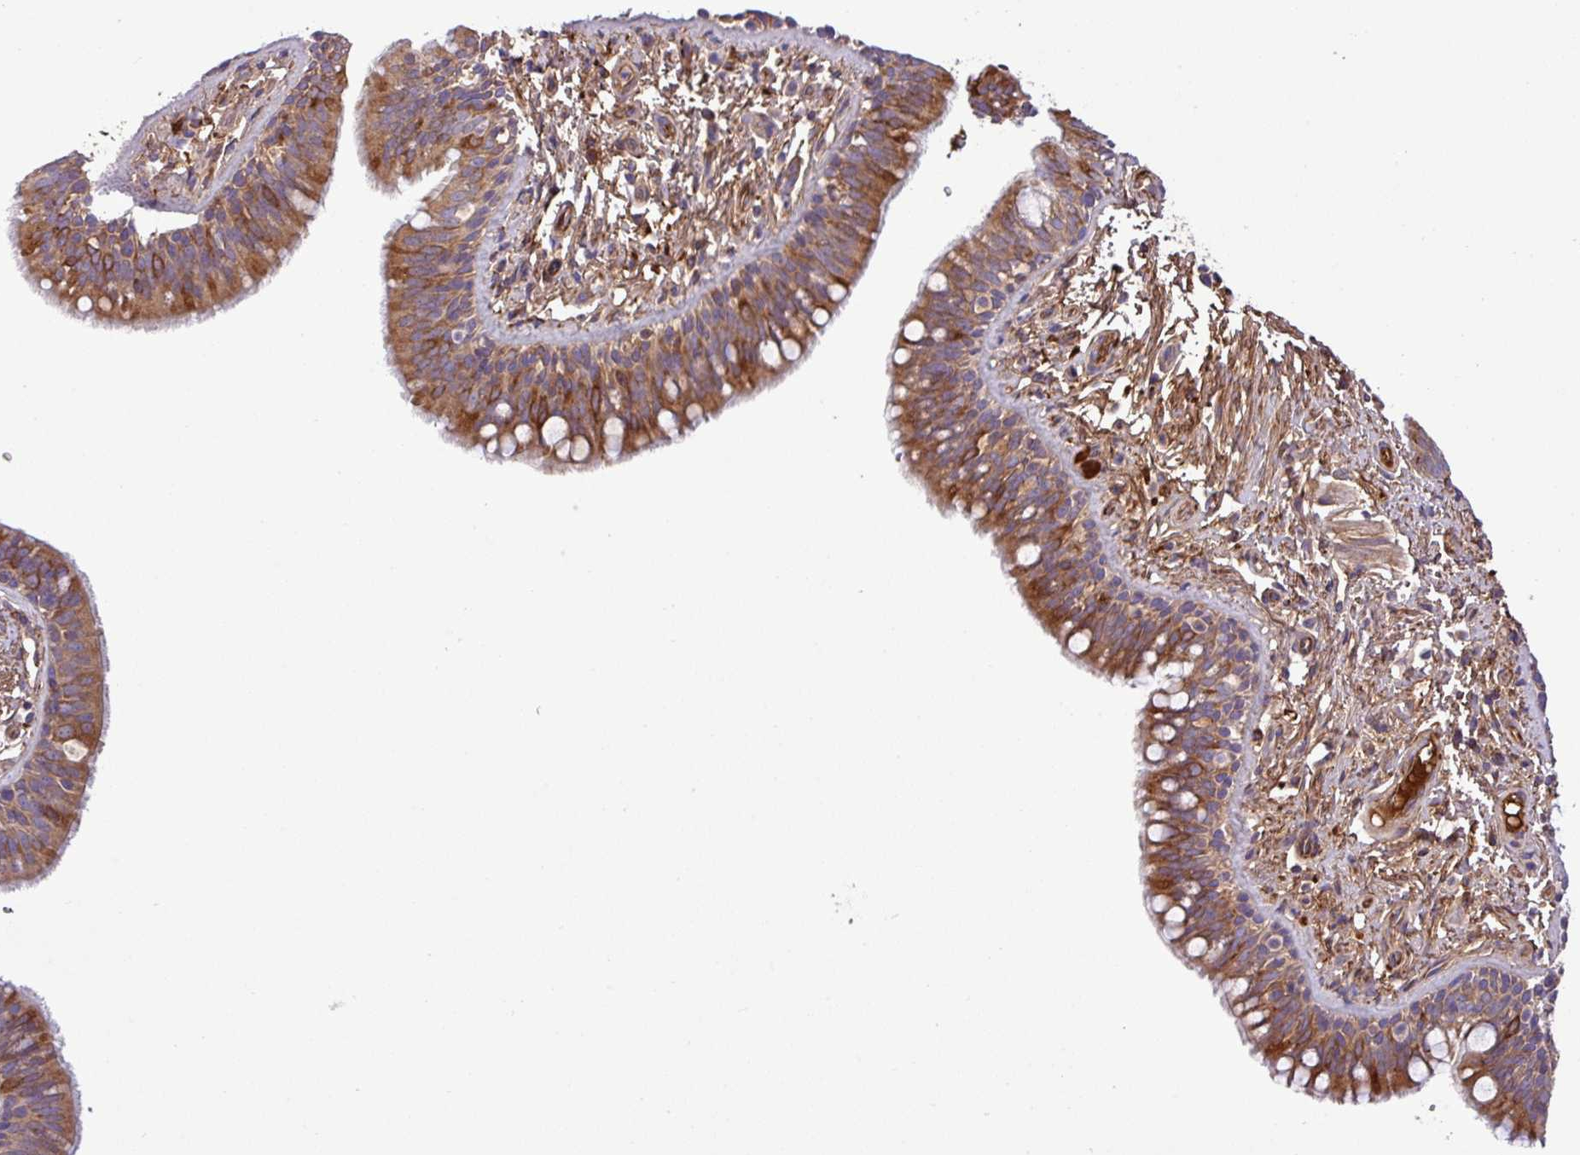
{"staining": {"intensity": "moderate", "quantity": ">75%", "location": "cytoplasmic/membranous"}, "tissue": "bronchus", "cell_type": "Respiratory epithelial cells", "image_type": "normal", "snomed": [{"axis": "morphology", "description": "Normal tissue, NOS"}, {"axis": "morphology", "description": "Neoplasm, uncertain whether benign or malignant"}, {"axis": "topography", "description": "Bronchus"}, {"axis": "topography", "description": "Lung"}], "caption": "The photomicrograph exhibits a brown stain indicating the presence of a protein in the cytoplasmic/membranous of respiratory epithelial cells in bronchus.", "gene": "CWH43", "patient": {"sex": "male", "age": 55}}